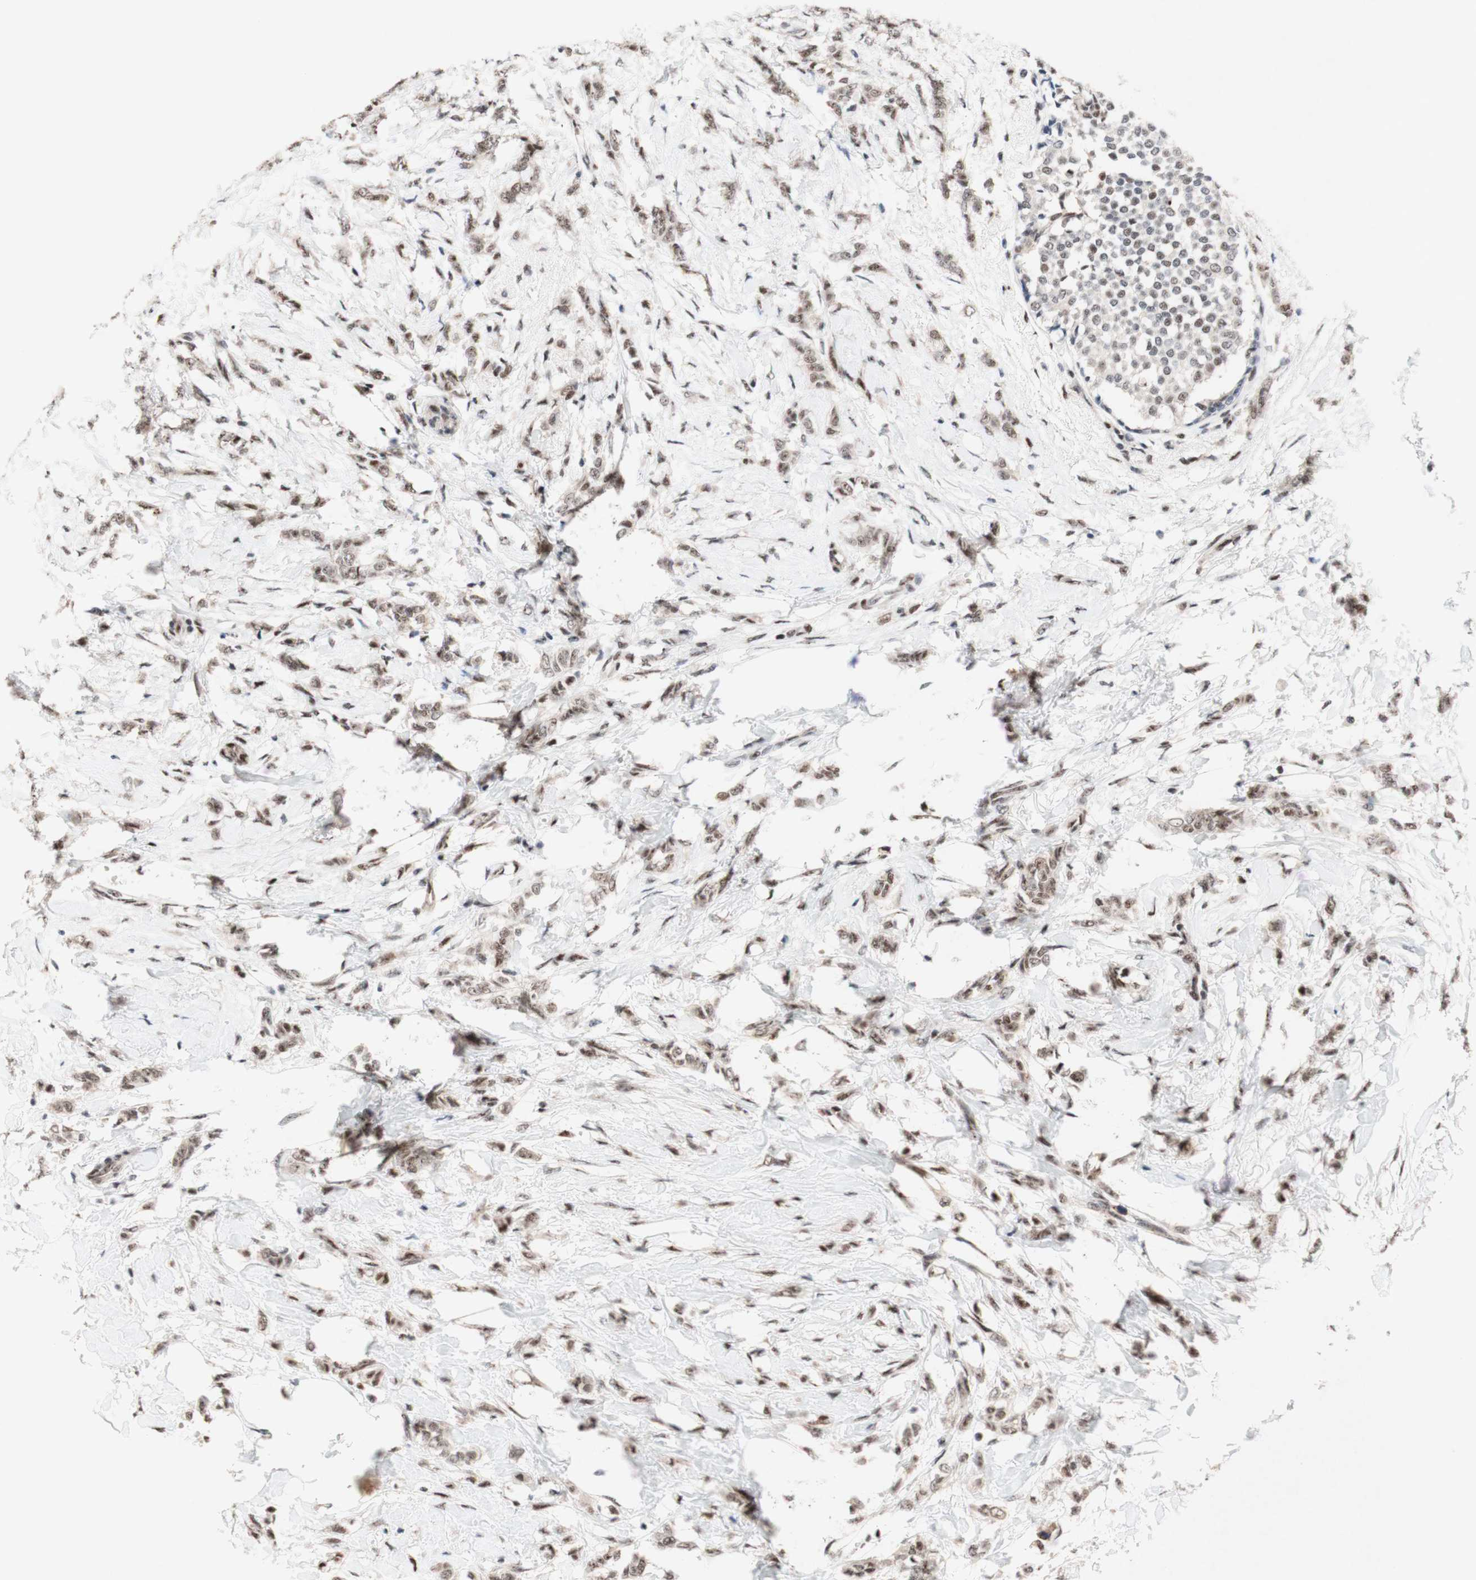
{"staining": {"intensity": "moderate", "quantity": ">75%", "location": "nuclear"}, "tissue": "breast cancer", "cell_type": "Tumor cells", "image_type": "cancer", "snomed": [{"axis": "morphology", "description": "Lobular carcinoma, in situ"}, {"axis": "morphology", "description": "Lobular carcinoma"}, {"axis": "topography", "description": "Breast"}], "caption": "This is a photomicrograph of immunohistochemistry staining of breast cancer, which shows moderate staining in the nuclear of tumor cells.", "gene": "TLE1", "patient": {"sex": "female", "age": 41}}